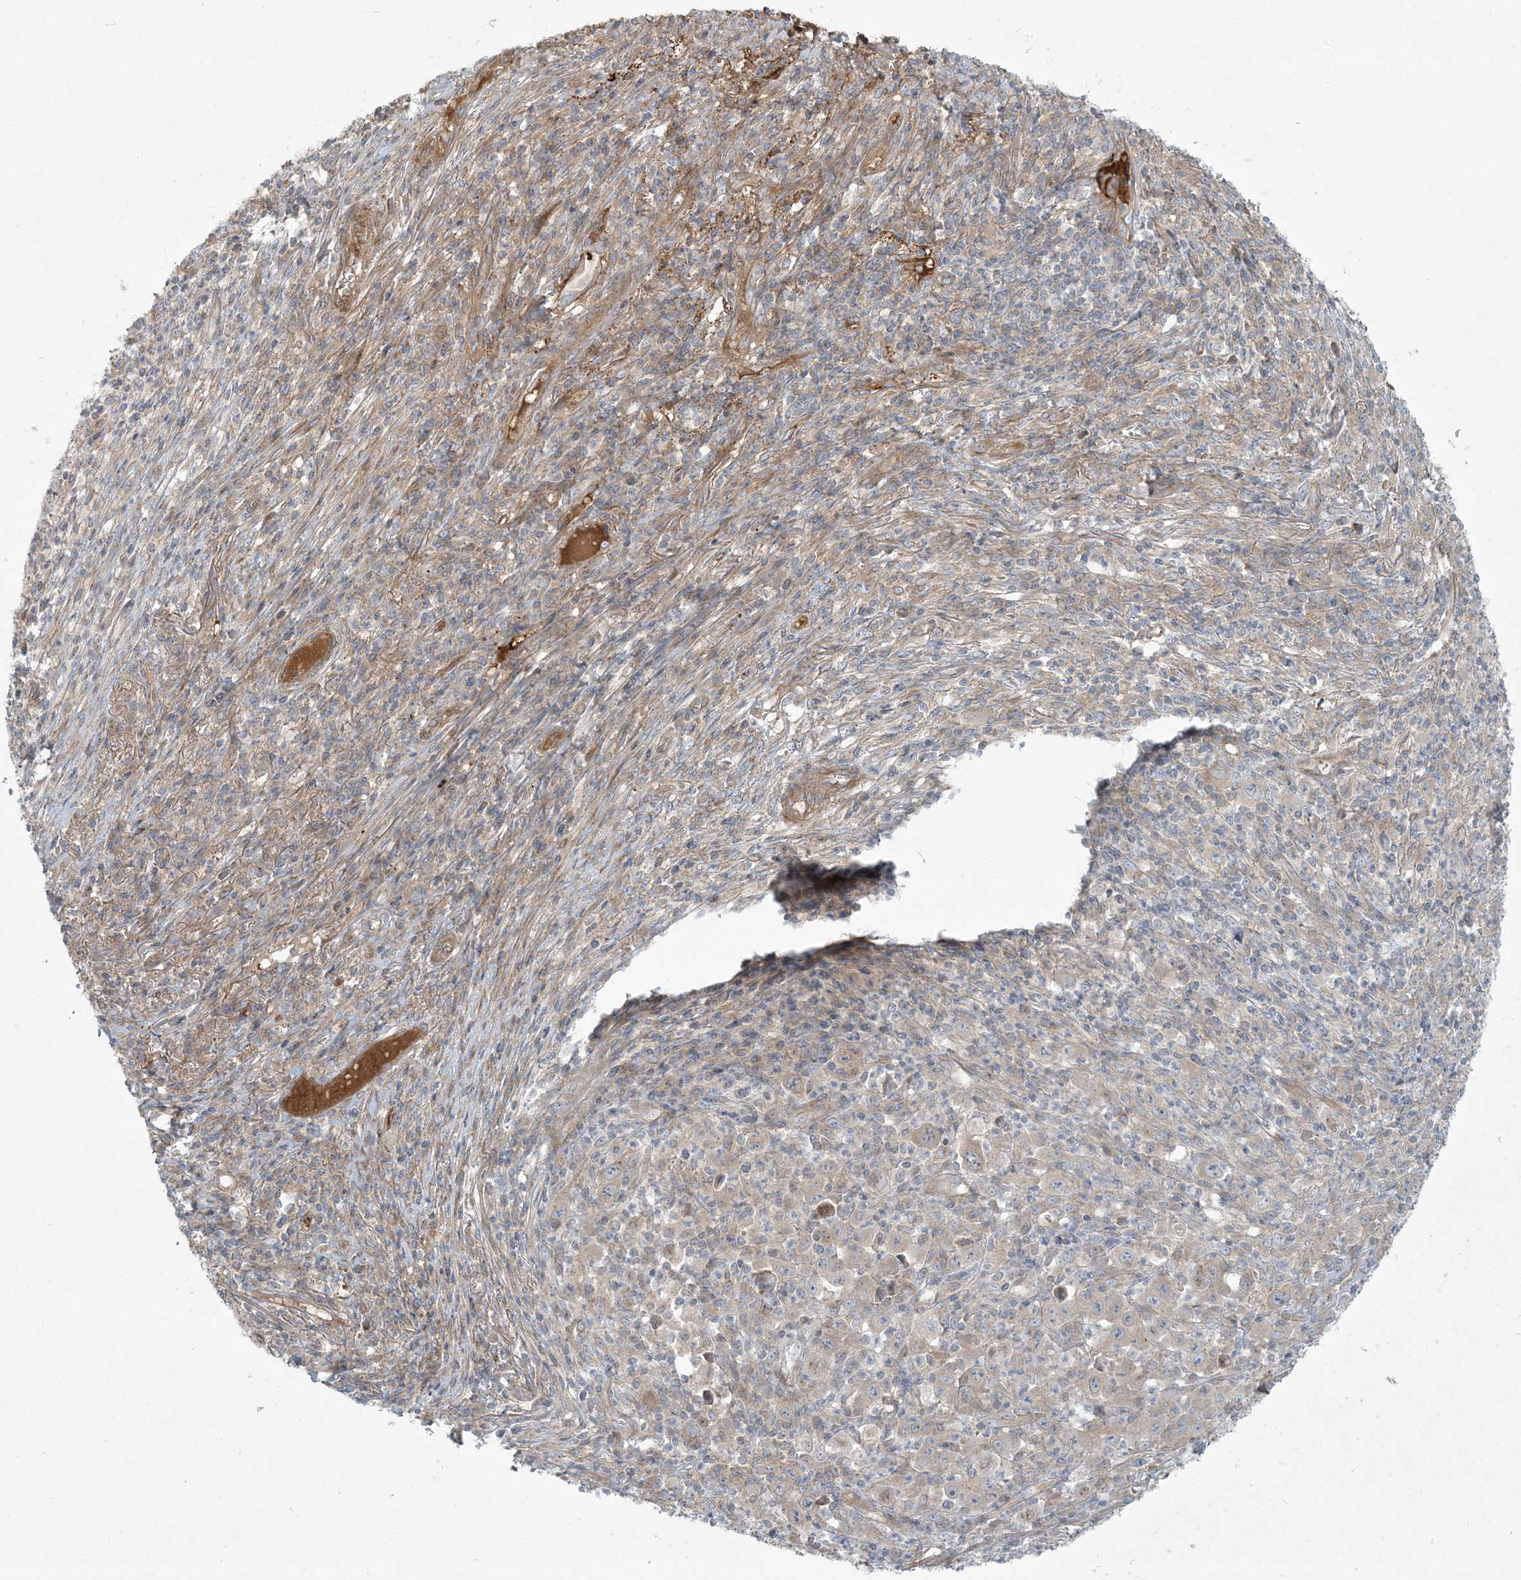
{"staining": {"intensity": "moderate", "quantity": ">75%", "location": "cytoplasmic/membranous"}, "tissue": "melanoma", "cell_type": "Tumor cells", "image_type": "cancer", "snomed": [{"axis": "morphology", "description": "Malignant melanoma, Metastatic site"}, {"axis": "topography", "description": "Skin"}], "caption": "A brown stain labels moderate cytoplasmic/membranous positivity of a protein in malignant melanoma (metastatic site) tumor cells.", "gene": "PIK3R4", "patient": {"sex": "female", "age": 56}}